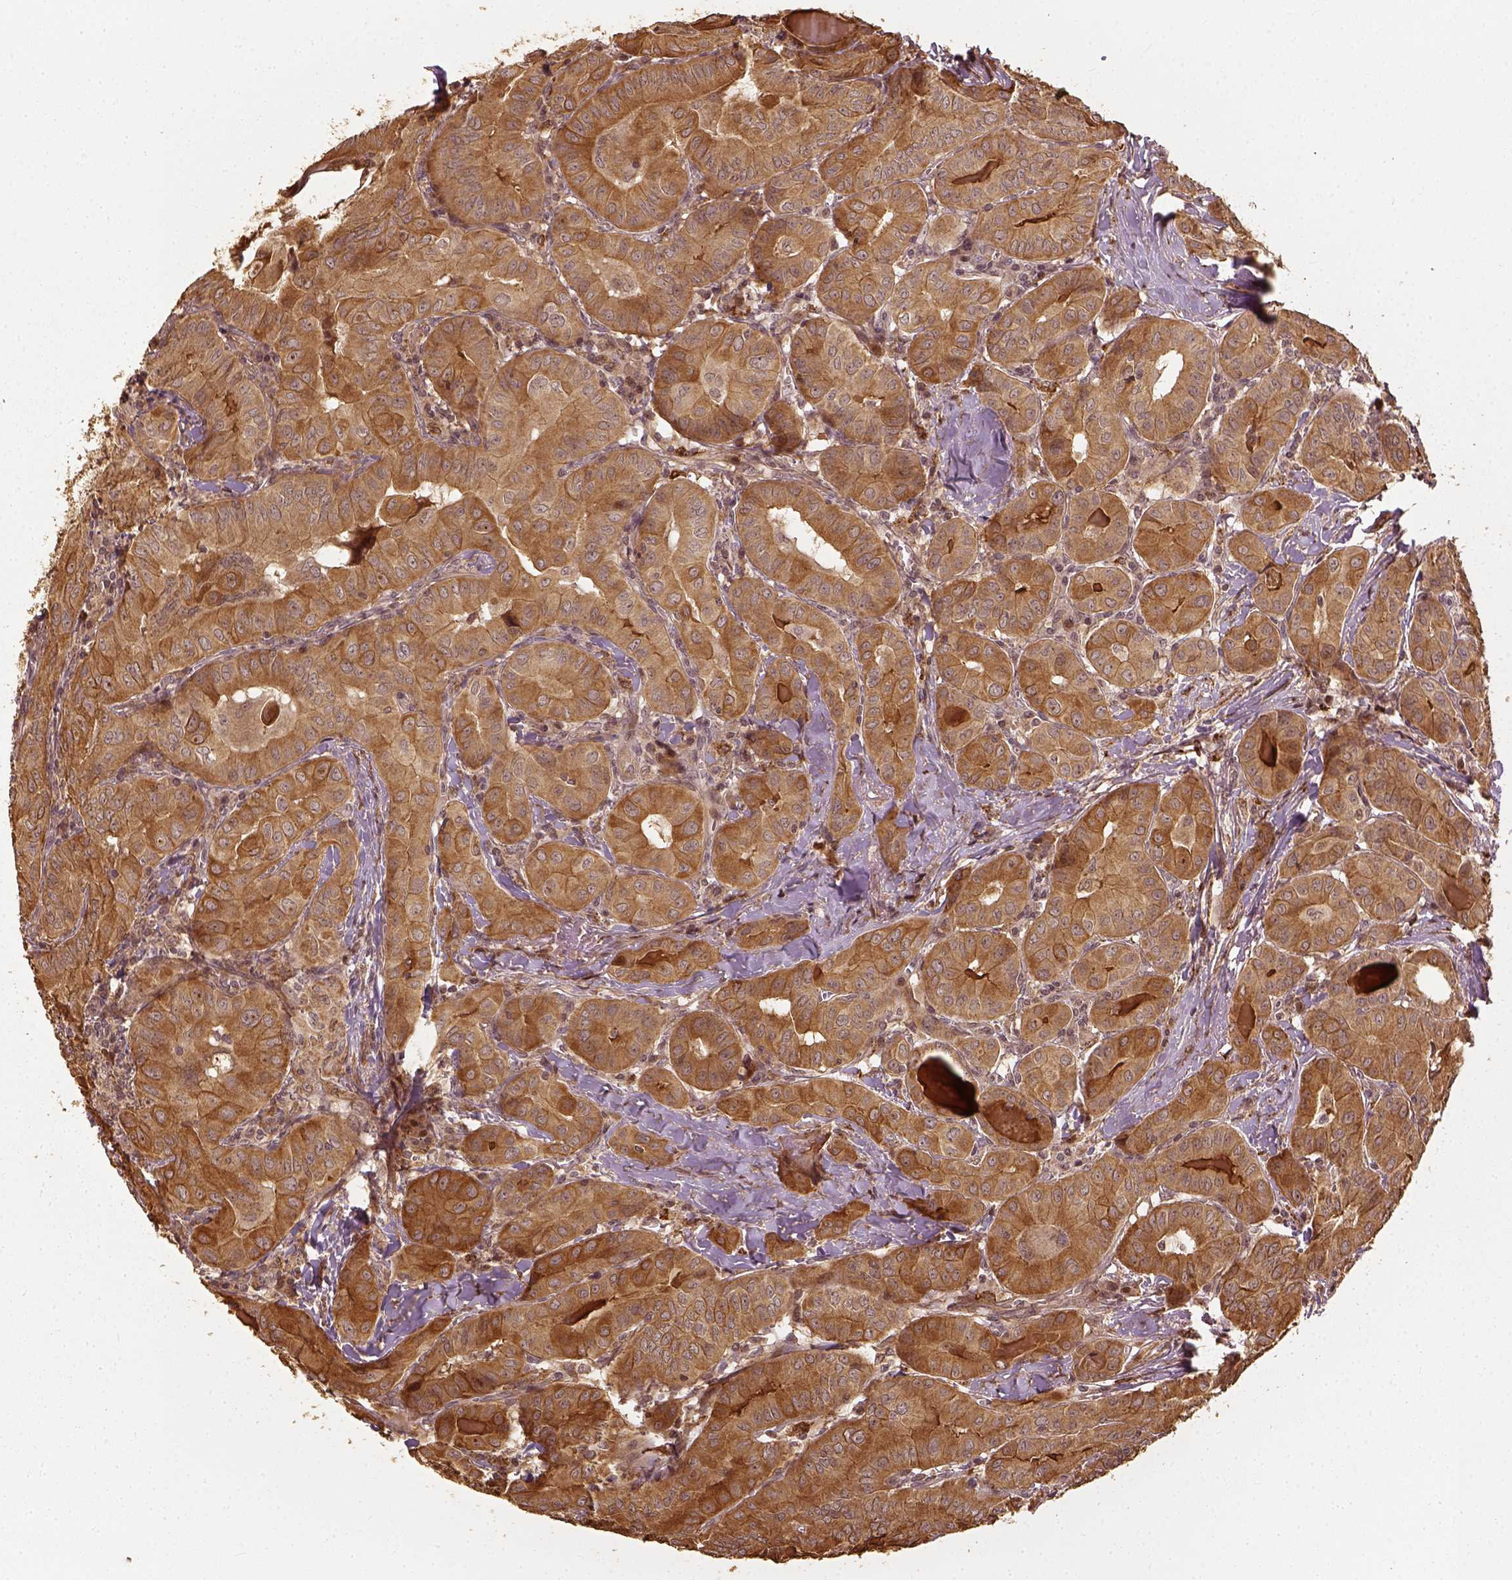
{"staining": {"intensity": "strong", "quantity": ">75%", "location": "cytoplasmic/membranous"}, "tissue": "thyroid cancer", "cell_type": "Tumor cells", "image_type": "cancer", "snomed": [{"axis": "morphology", "description": "Papillary adenocarcinoma, NOS"}, {"axis": "topography", "description": "Thyroid gland"}], "caption": "Immunohistochemistry of papillary adenocarcinoma (thyroid) shows high levels of strong cytoplasmic/membranous expression in approximately >75% of tumor cells.", "gene": "VEGFA", "patient": {"sex": "female", "age": 37}}